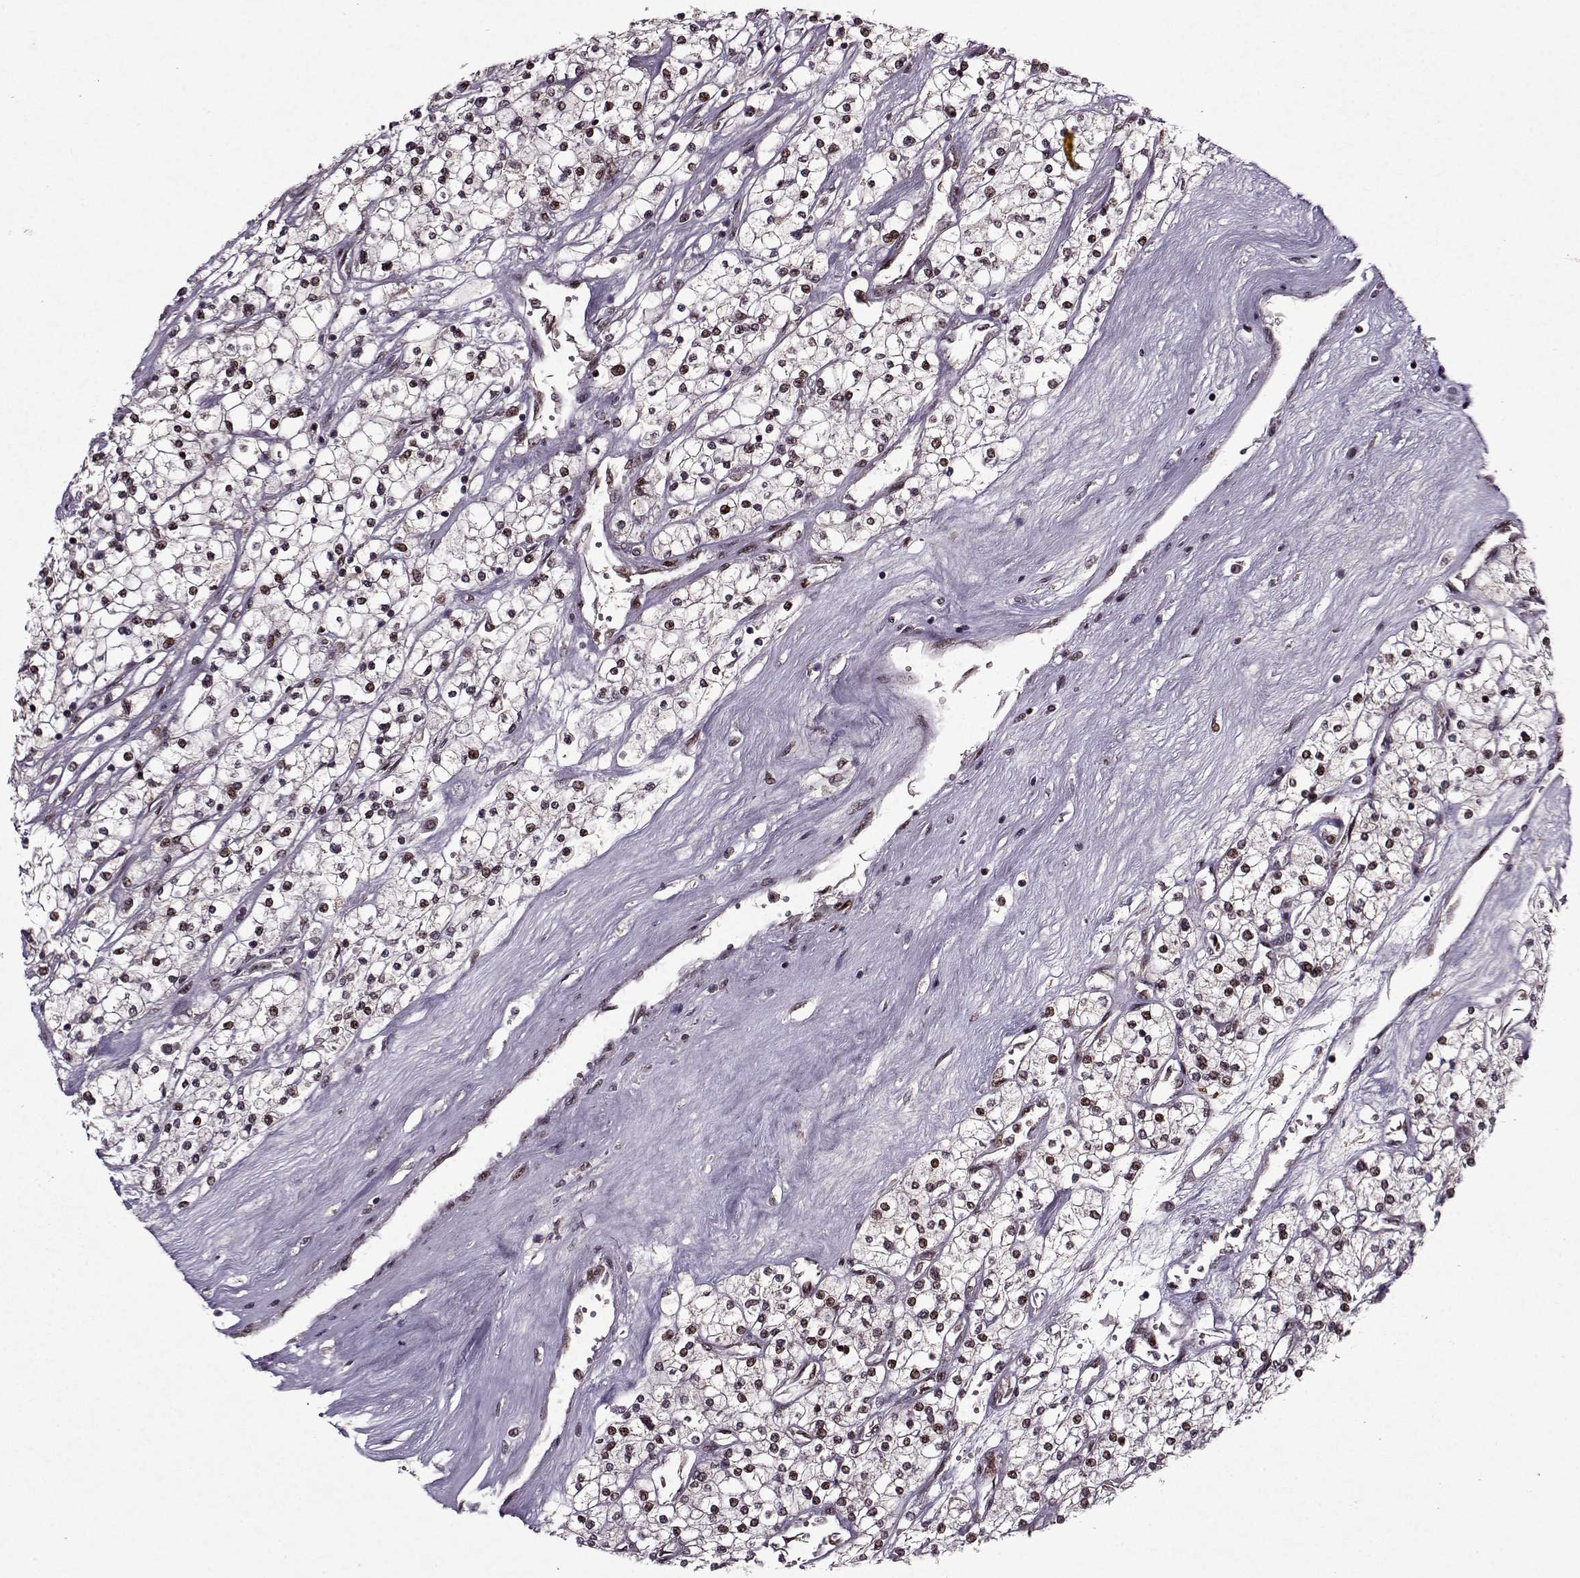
{"staining": {"intensity": "weak", "quantity": ">75%", "location": "nuclear"}, "tissue": "renal cancer", "cell_type": "Tumor cells", "image_type": "cancer", "snomed": [{"axis": "morphology", "description": "Adenocarcinoma, NOS"}, {"axis": "topography", "description": "Kidney"}], "caption": "Protein staining reveals weak nuclear expression in approximately >75% of tumor cells in renal adenocarcinoma.", "gene": "PSMA7", "patient": {"sex": "male", "age": 80}}